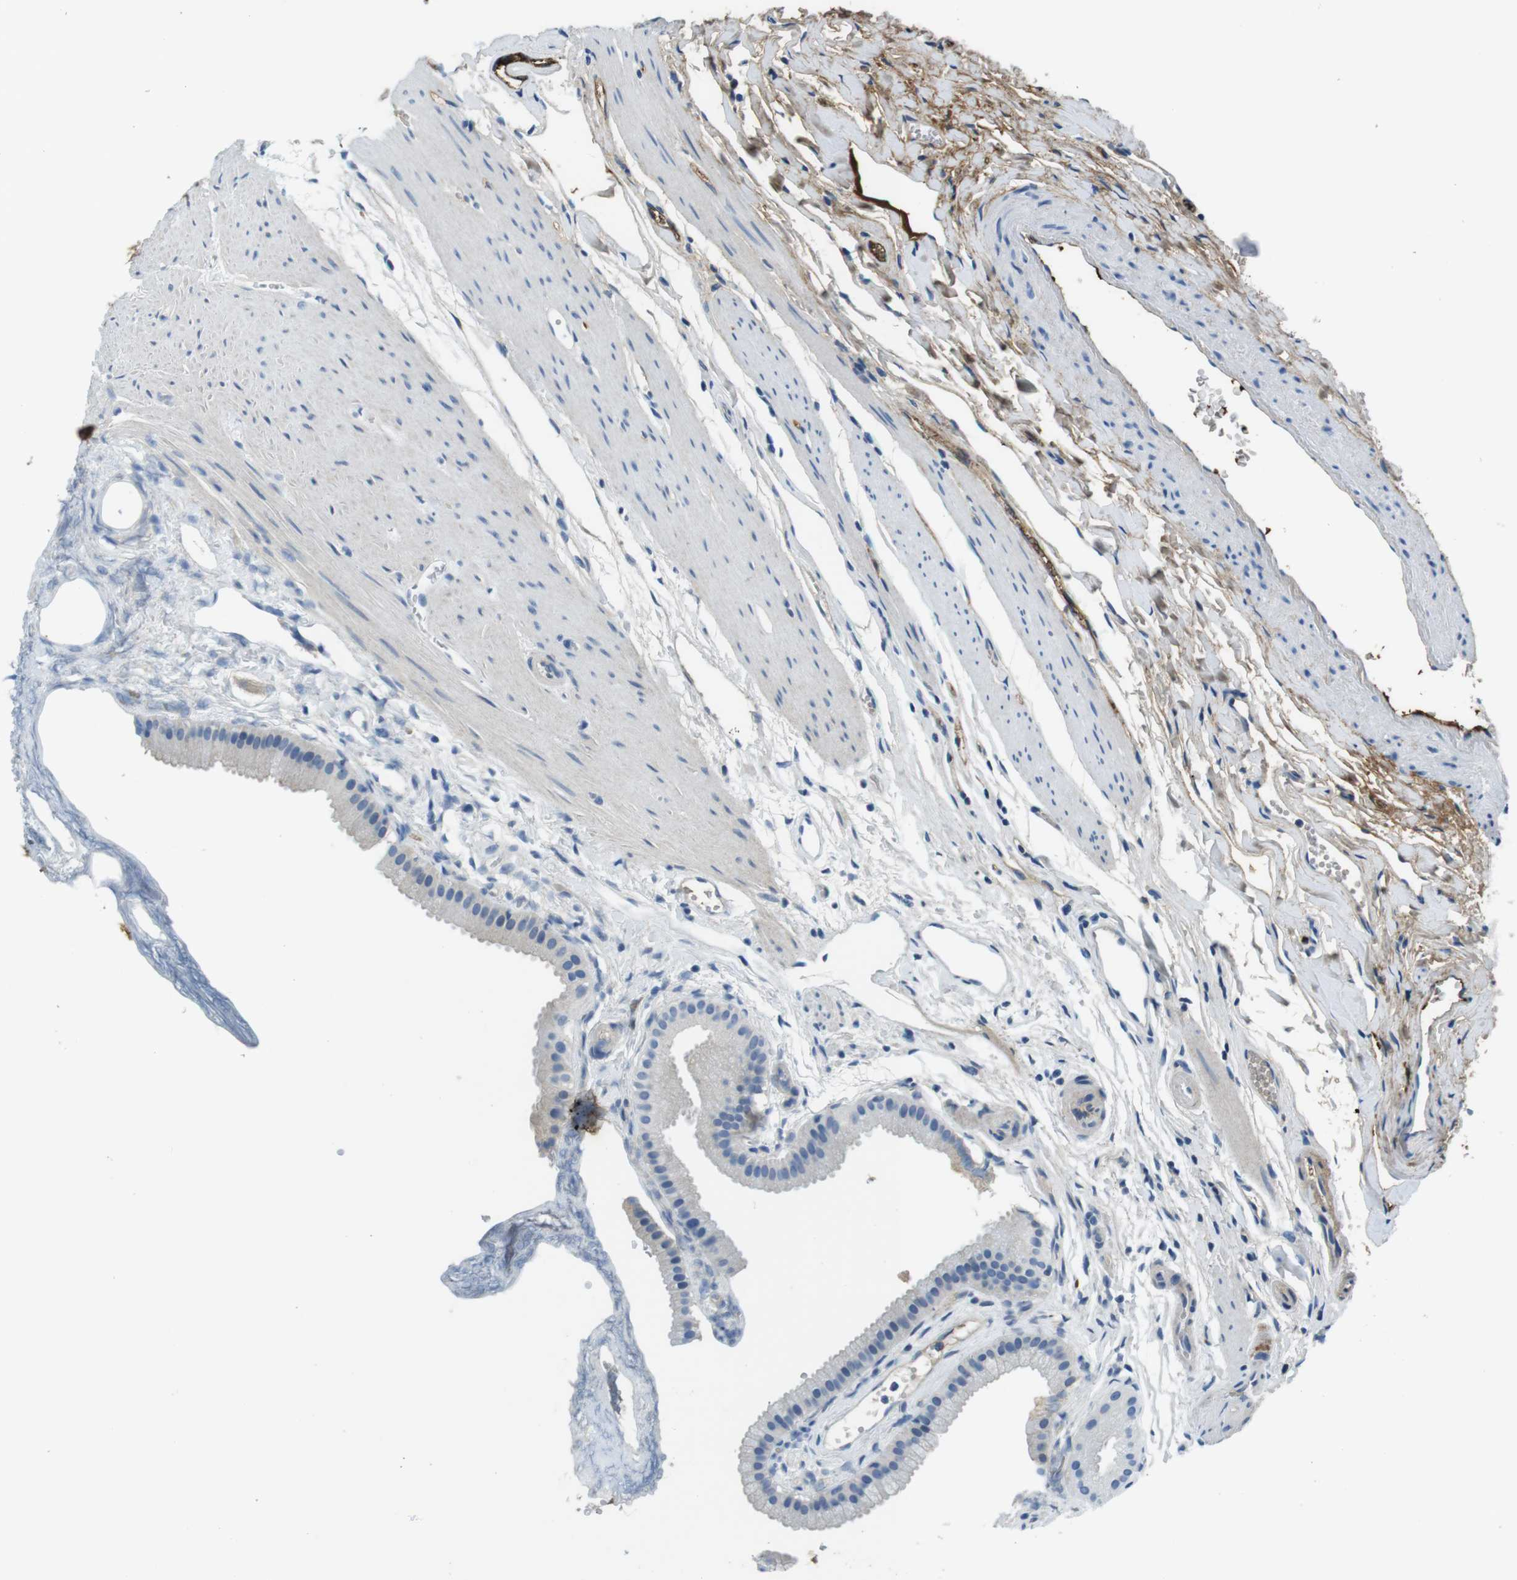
{"staining": {"intensity": "negative", "quantity": "none", "location": "none"}, "tissue": "gallbladder", "cell_type": "Glandular cells", "image_type": "normal", "snomed": [{"axis": "morphology", "description": "Normal tissue, NOS"}, {"axis": "topography", "description": "Gallbladder"}], "caption": "Human gallbladder stained for a protein using IHC demonstrates no expression in glandular cells.", "gene": "IGKC", "patient": {"sex": "female", "age": 64}}